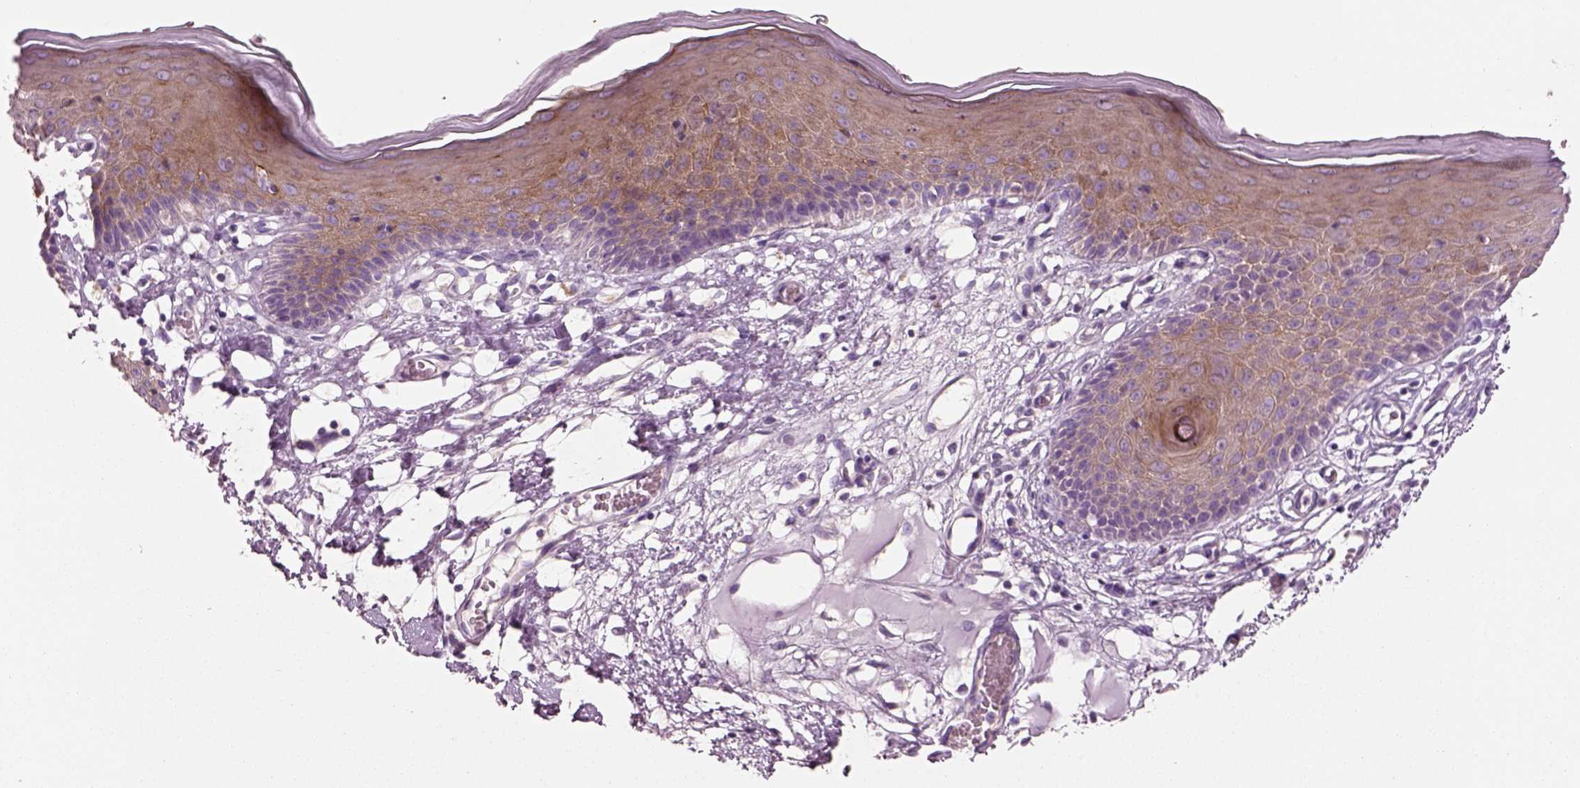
{"staining": {"intensity": "moderate", "quantity": "25%-75%", "location": "cytoplasmic/membranous"}, "tissue": "skin", "cell_type": "Epidermal cells", "image_type": "normal", "snomed": [{"axis": "morphology", "description": "Normal tissue, NOS"}, {"axis": "topography", "description": "Vulva"}], "caption": "A micrograph of human skin stained for a protein exhibits moderate cytoplasmic/membranous brown staining in epidermal cells.", "gene": "PLPP7", "patient": {"sex": "female", "age": 68}}